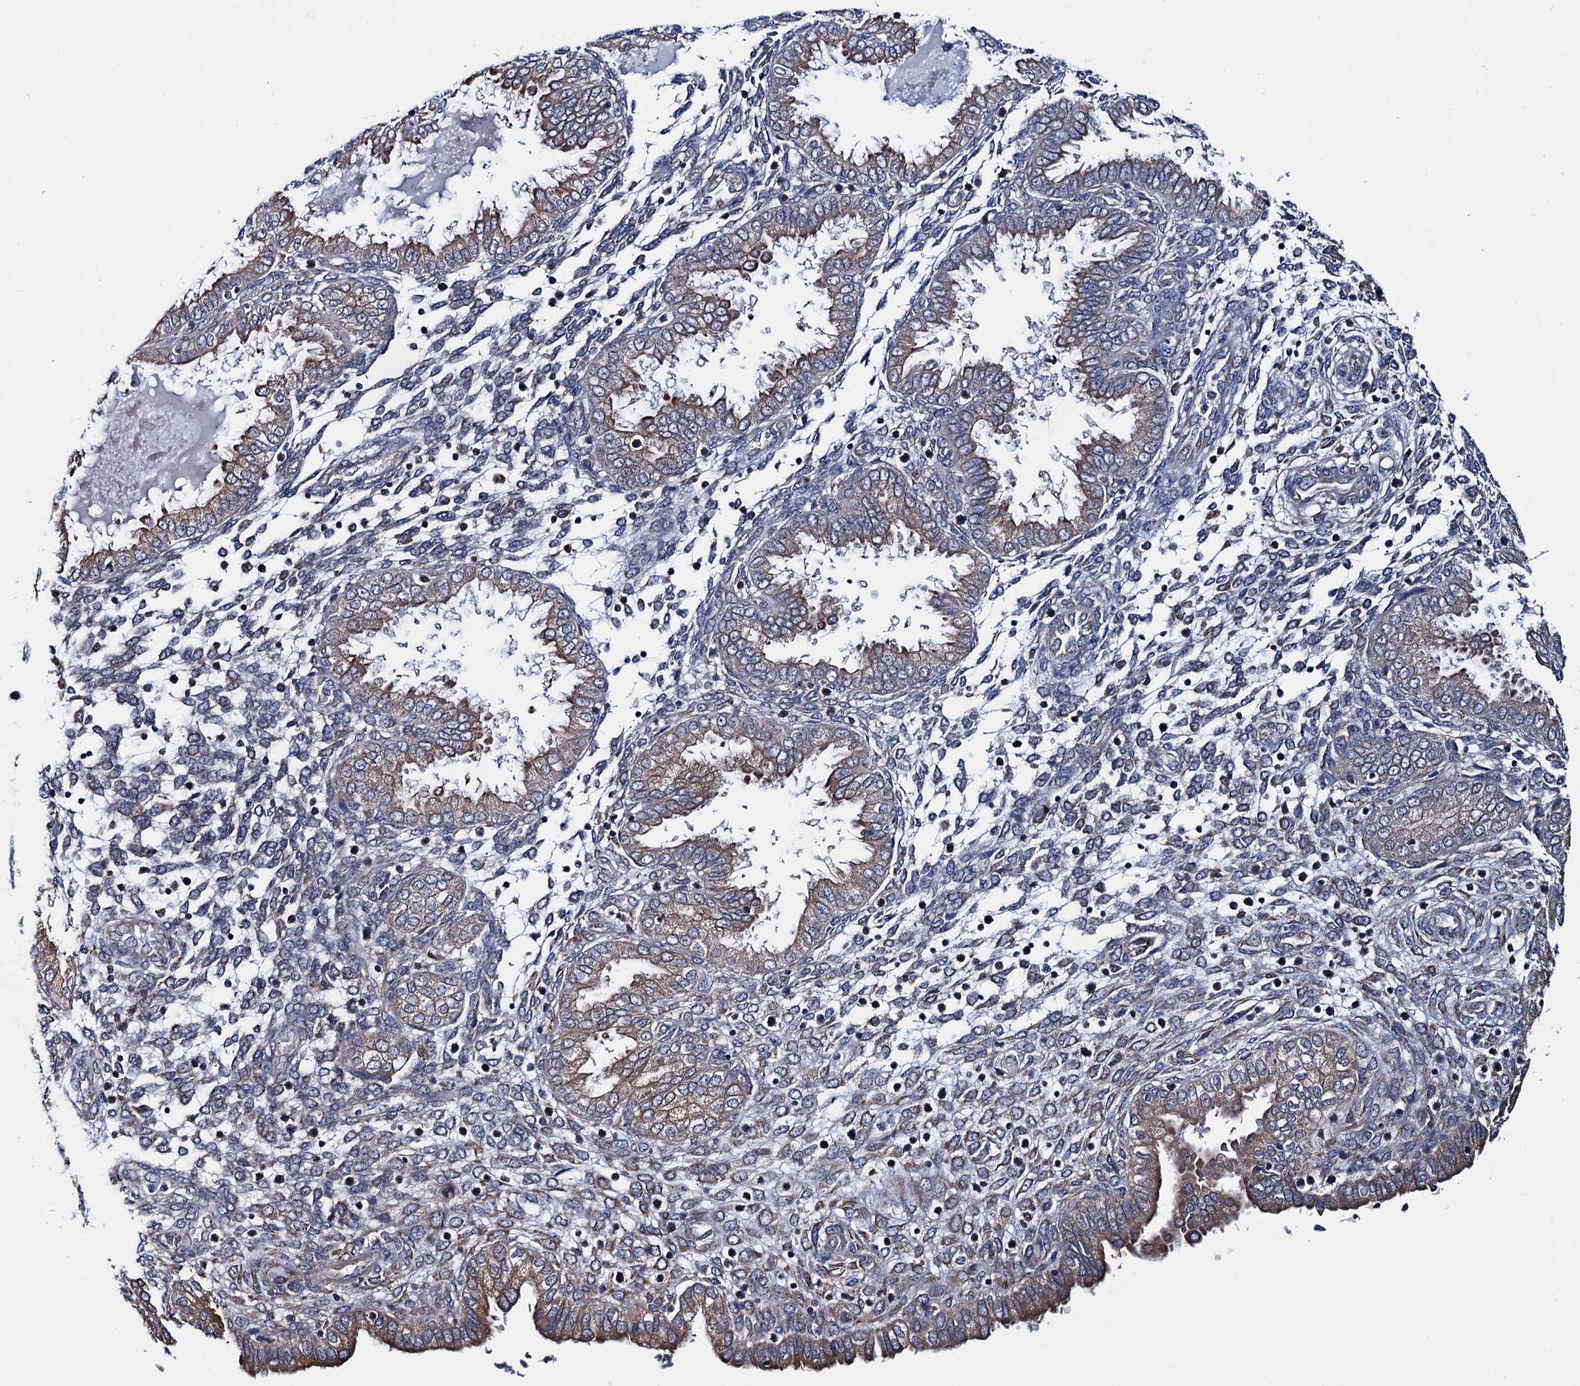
{"staining": {"intensity": "weak", "quantity": "<25%", "location": "cytoplasmic/membranous"}, "tissue": "endometrium", "cell_type": "Cells in endometrial stroma", "image_type": "normal", "snomed": [{"axis": "morphology", "description": "Normal tissue, NOS"}, {"axis": "topography", "description": "Endometrium"}], "caption": "Human endometrium stained for a protein using immunohistochemistry reveals no staining in cells in endometrial stroma.", "gene": "PGLS", "patient": {"sex": "female", "age": 33}}